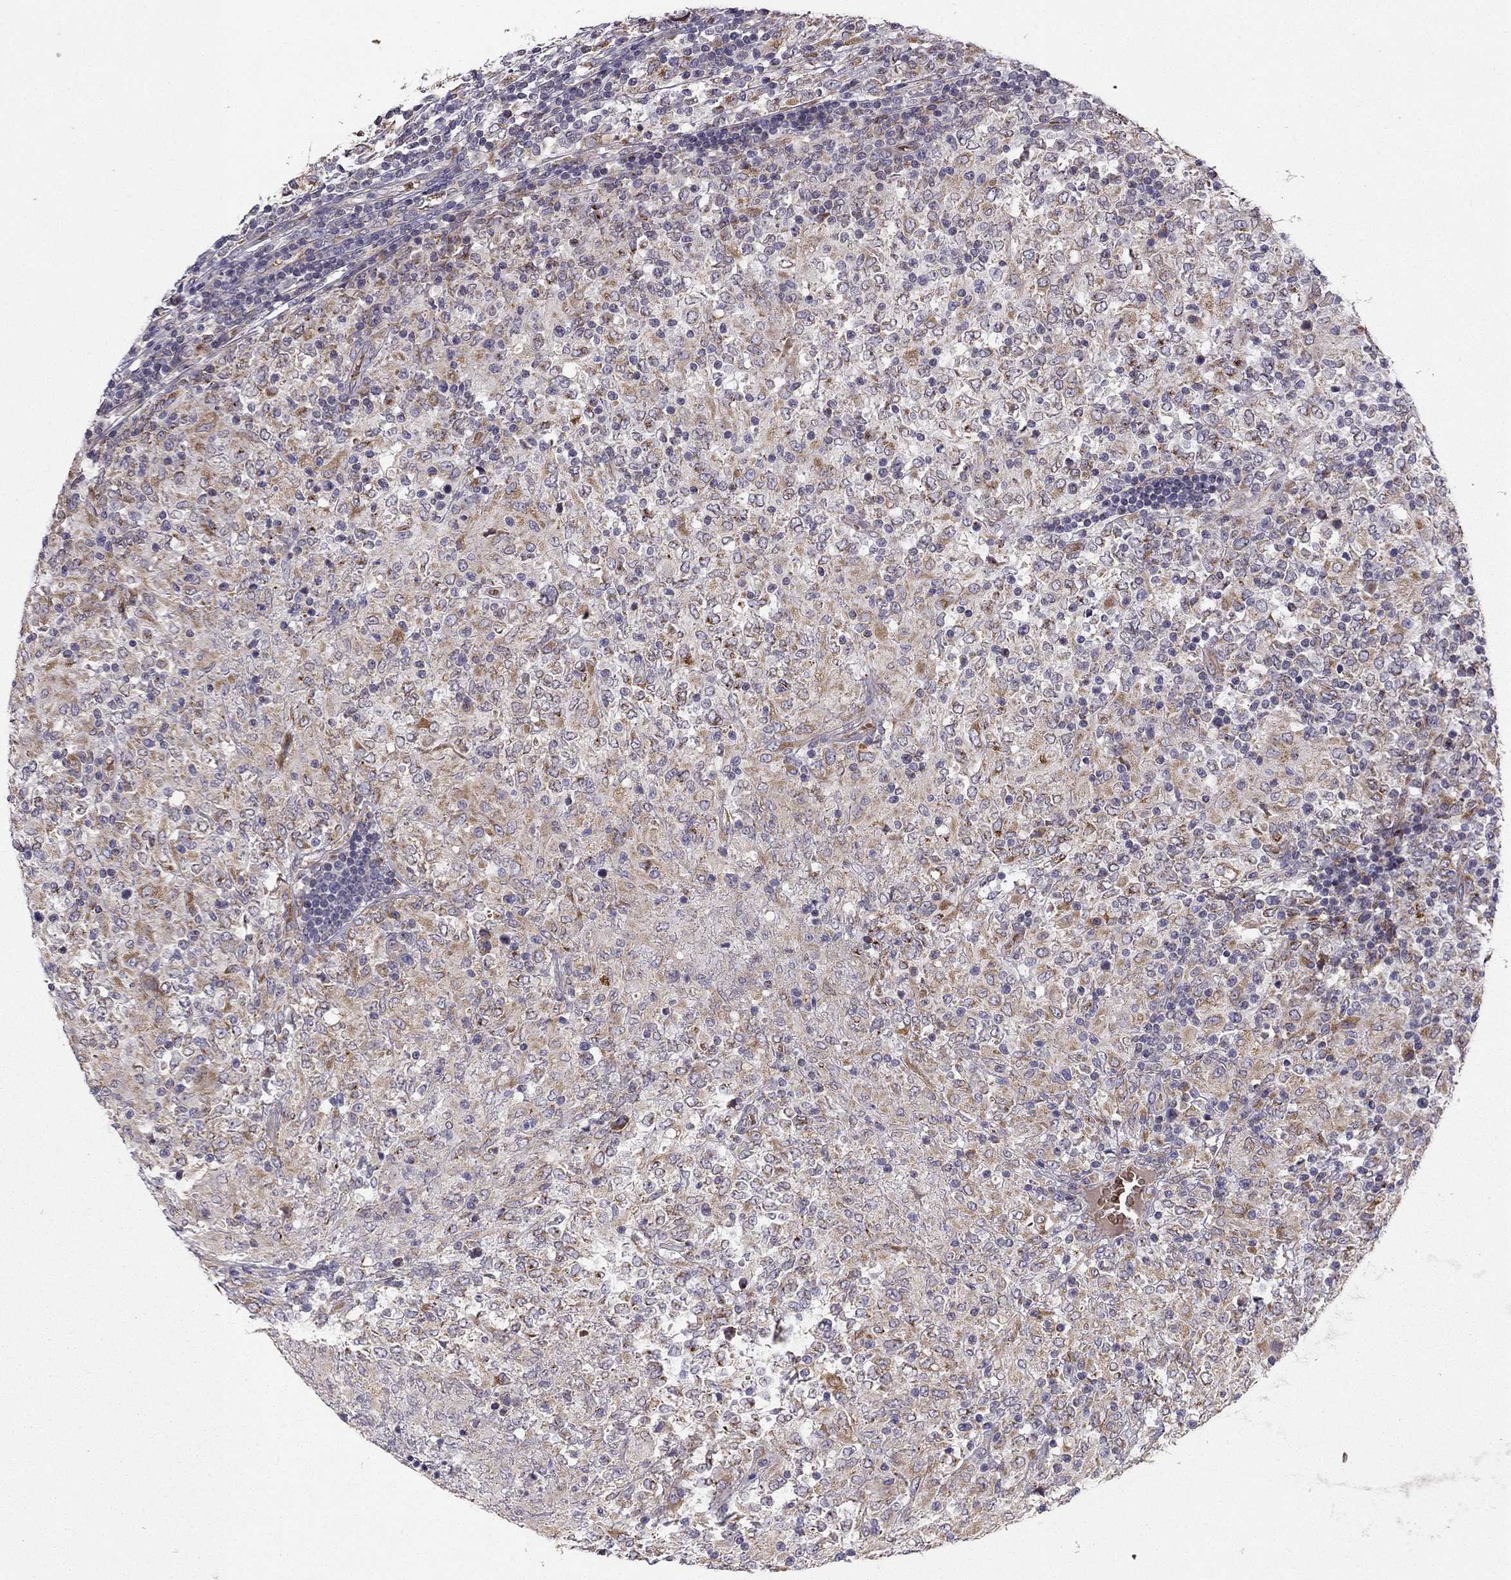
{"staining": {"intensity": "negative", "quantity": "none", "location": "none"}, "tissue": "lymphoma", "cell_type": "Tumor cells", "image_type": "cancer", "snomed": [{"axis": "morphology", "description": "Malignant lymphoma, non-Hodgkin's type, High grade"}, {"axis": "topography", "description": "Lymph node"}], "caption": "Malignant lymphoma, non-Hodgkin's type (high-grade) stained for a protein using immunohistochemistry demonstrates no expression tumor cells.", "gene": "B4GALT7", "patient": {"sex": "female", "age": 84}}